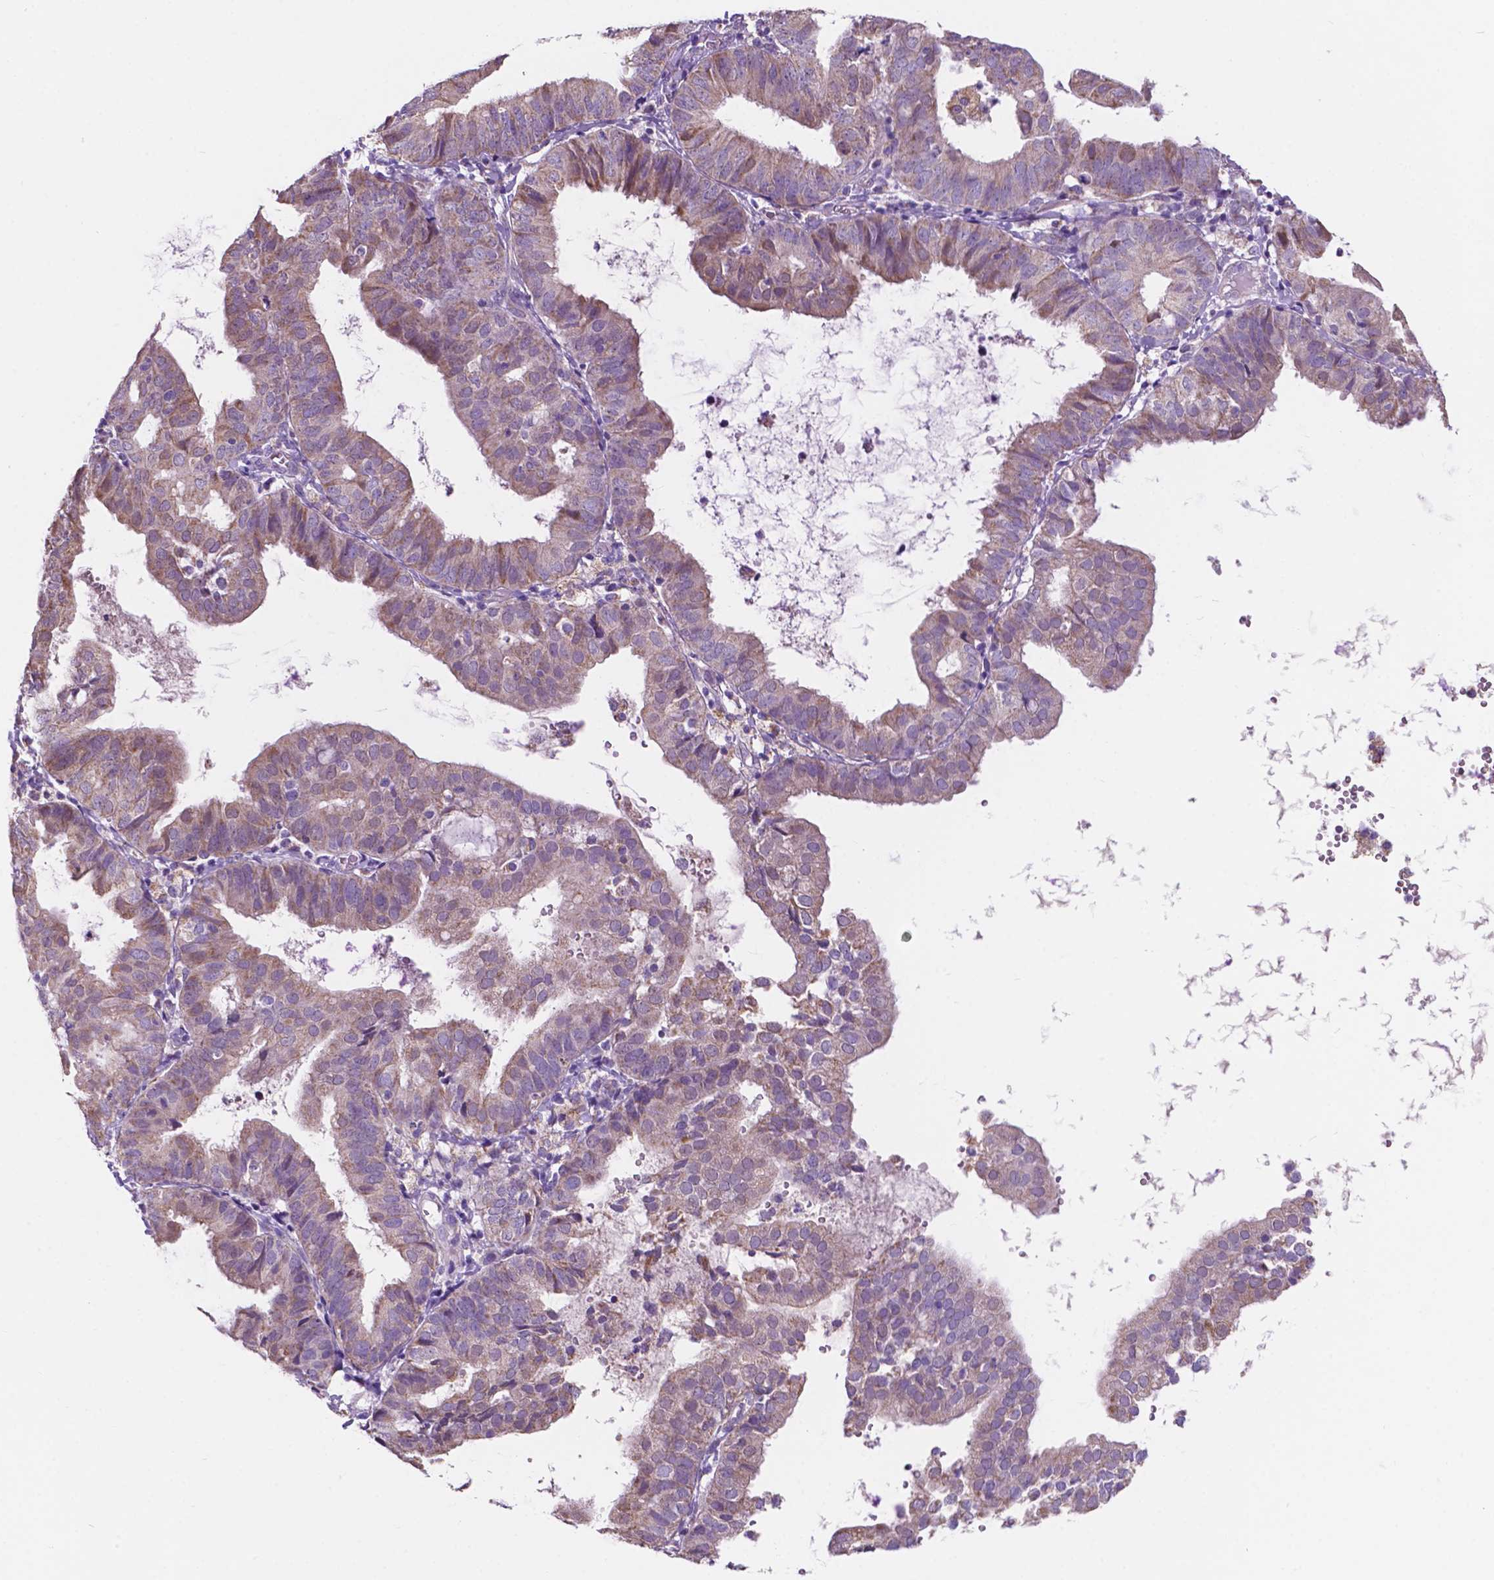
{"staining": {"intensity": "weak", "quantity": "<25%", "location": "cytoplasmic/membranous"}, "tissue": "endometrial cancer", "cell_type": "Tumor cells", "image_type": "cancer", "snomed": [{"axis": "morphology", "description": "Adenocarcinoma, NOS"}, {"axis": "topography", "description": "Endometrium"}], "caption": "This is a image of IHC staining of endometrial cancer (adenocarcinoma), which shows no positivity in tumor cells.", "gene": "TRPV5", "patient": {"sex": "female", "age": 80}}